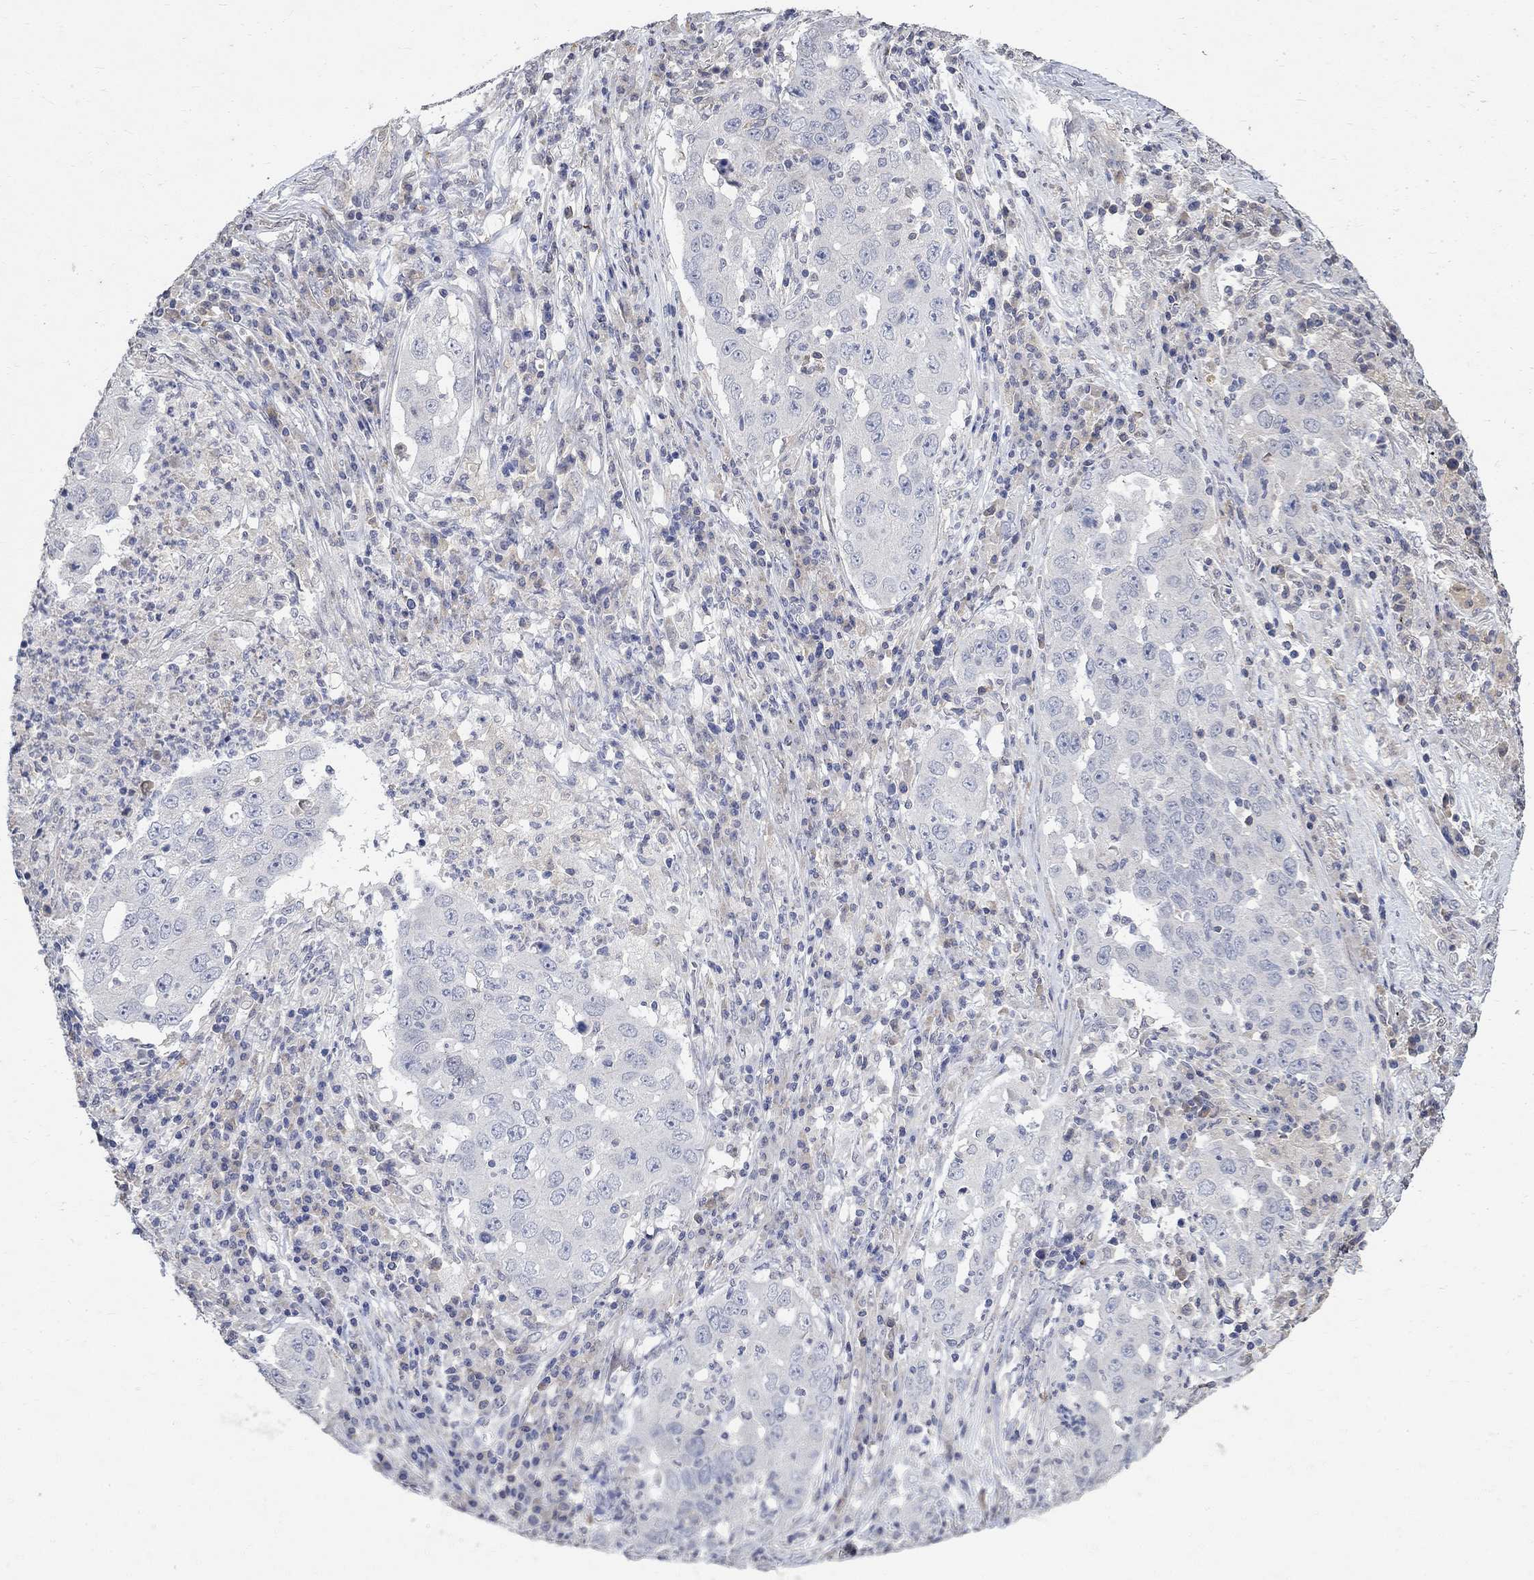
{"staining": {"intensity": "negative", "quantity": "none", "location": "none"}, "tissue": "lung cancer", "cell_type": "Tumor cells", "image_type": "cancer", "snomed": [{"axis": "morphology", "description": "Adenocarcinoma, NOS"}, {"axis": "topography", "description": "Lung"}], "caption": "Photomicrograph shows no protein expression in tumor cells of lung cancer tissue.", "gene": "TMEM169", "patient": {"sex": "male", "age": 73}}